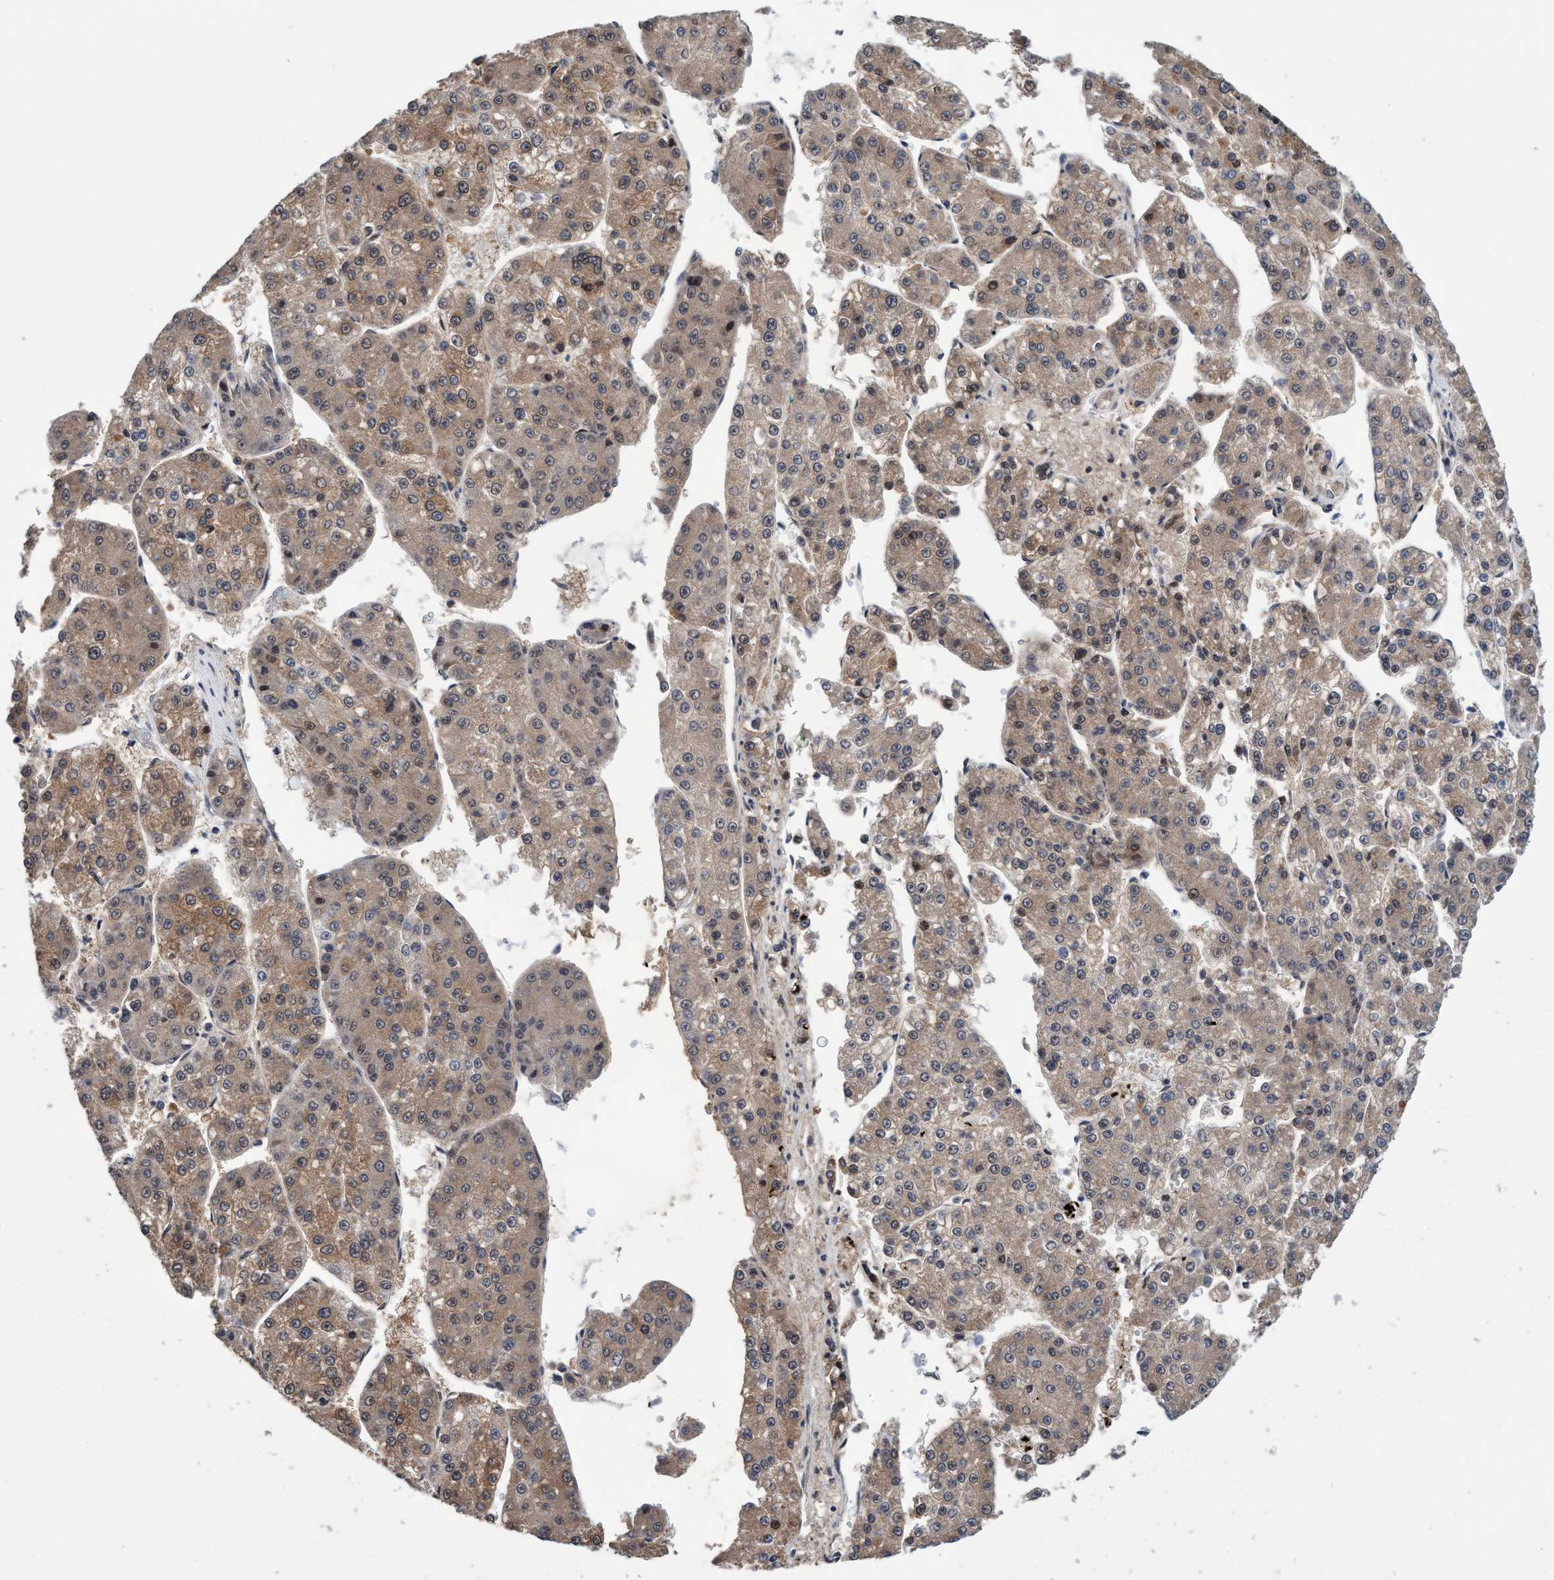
{"staining": {"intensity": "weak", "quantity": ">75%", "location": "cytoplasmic/membranous"}, "tissue": "liver cancer", "cell_type": "Tumor cells", "image_type": "cancer", "snomed": [{"axis": "morphology", "description": "Carcinoma, Hepatocellular, NOS"}, {"axis": "topography", "description": "Liver"}], "caption": "Hepatocellular carcinoma (liver) stained with immunohistochemistry (IHC) demonstrates weak cytoplasmic/membranous expression in about >75% of tumor cells.", "gene": "PSMD12", "patient": {"sex": "female", "age": 73}}